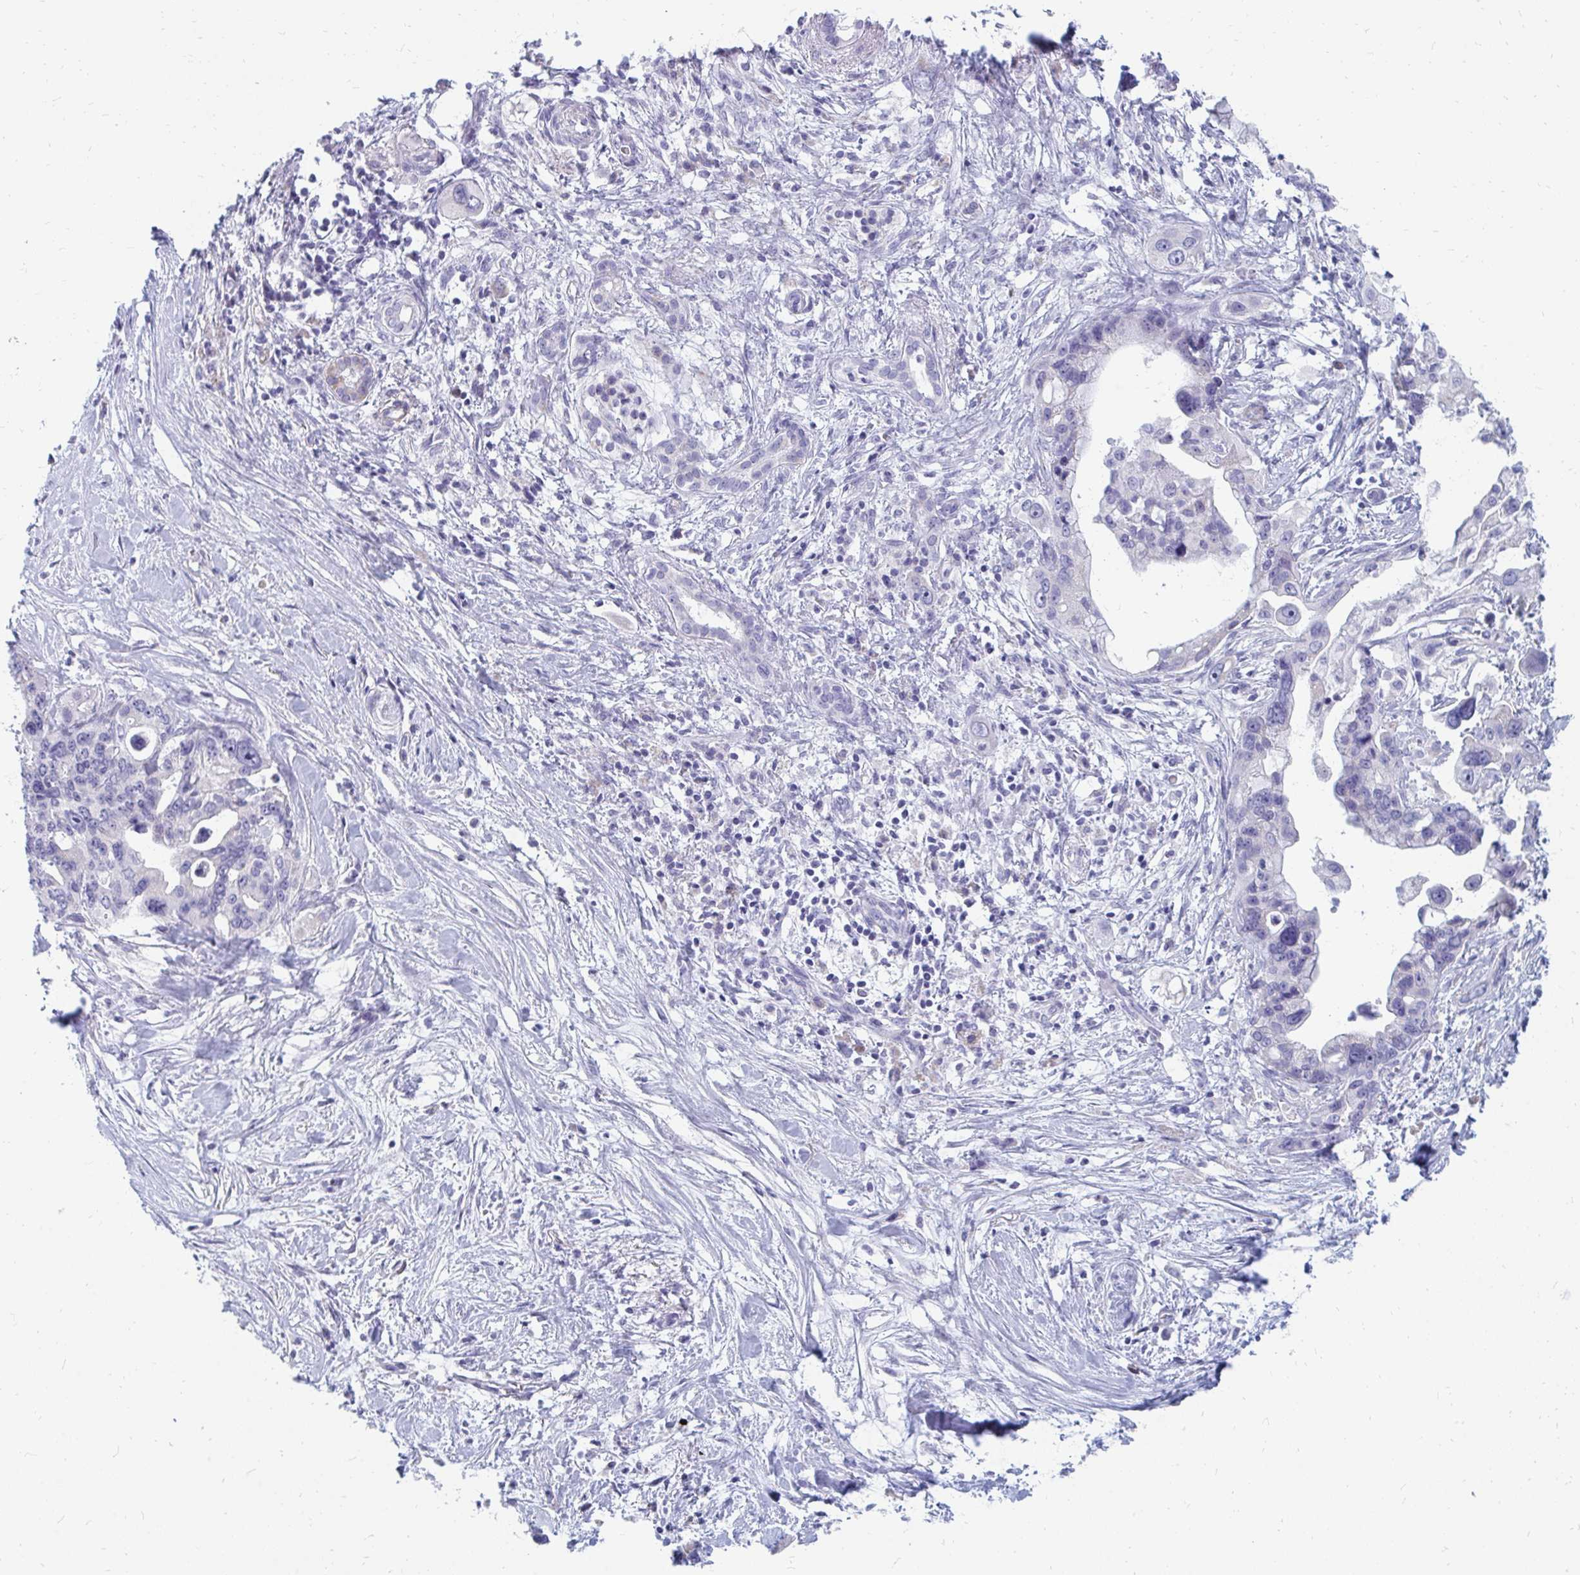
{"staining": {"intensity": "negative", "quantity": "none", "location": "none"}, "tissue": "pancreatic cancer", "cell_type": "Tumor cells", "image_type": "cancer", "snomed": [{"axis": "morphology", "description": "Adenocarcinoma, NOS"}, {"axis": "topography", "description": "Pancreas"}], "caption": "Human pancreatic adenocarcinoma stained for a protein using immunohistochemistry shows no staining in tumor cells.", "gene": "OR10V1", "patient": {"sex": "female", "age": 83}}